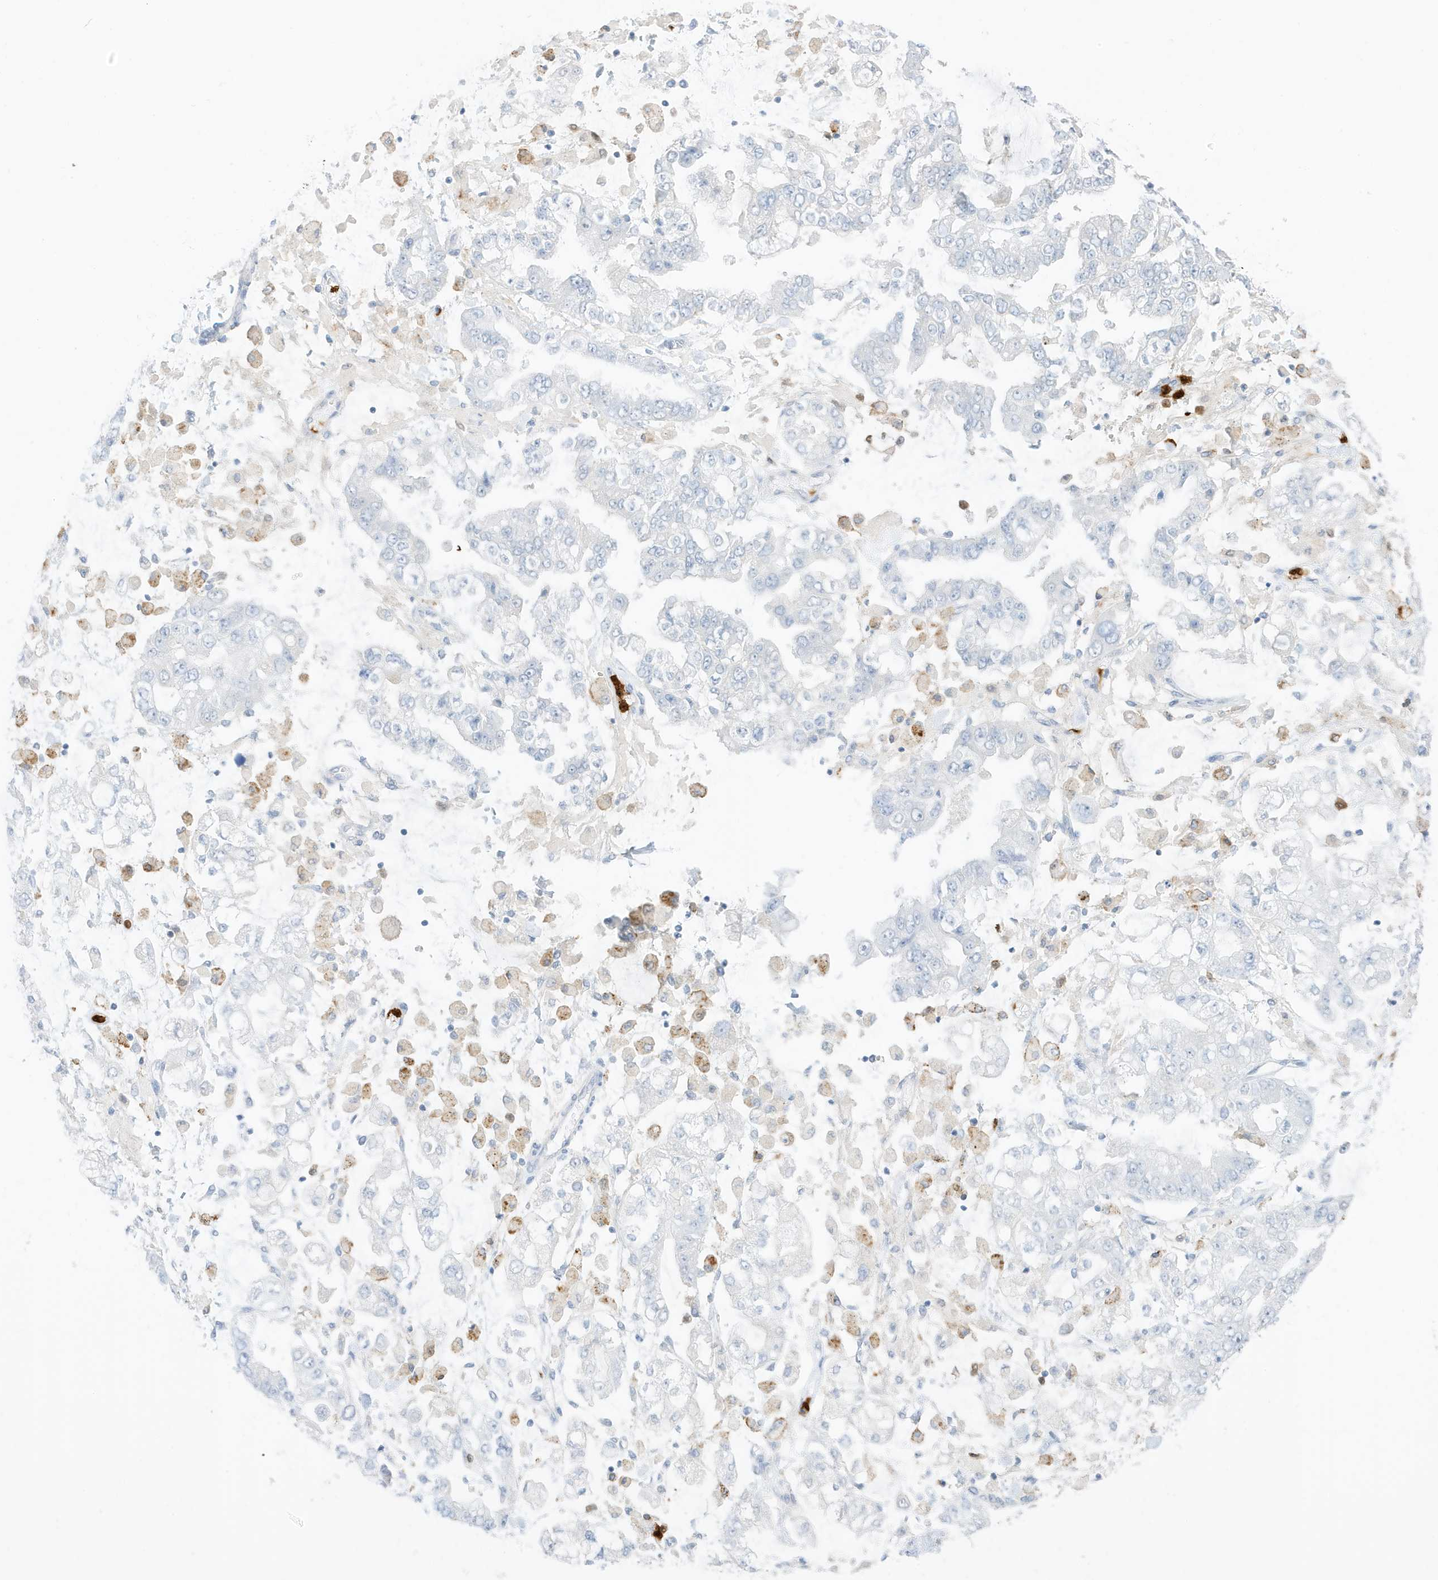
{"staining": {"intensity": "negative", "quantity": "none", "location": "none"}, "tissue": "stomach cancer", "cell_type": "Tumor cells", "image_type": "cancer", "snomed": [{"axis": "morphology", "description": "Normal tissue, NOS"}, {"axis": "morphology", "description": "Adenocarcinoma, NOS"}, {"axis": "topography", "description": "Stomach, upper"}, {"axis": "topography", "description": "Stomach"}], "caption": "This is an IHC image of human stomach cancer. There is no staining in tumor cells.", "gene": "GCA", "patient": {"sex": "male", "age": 76}}